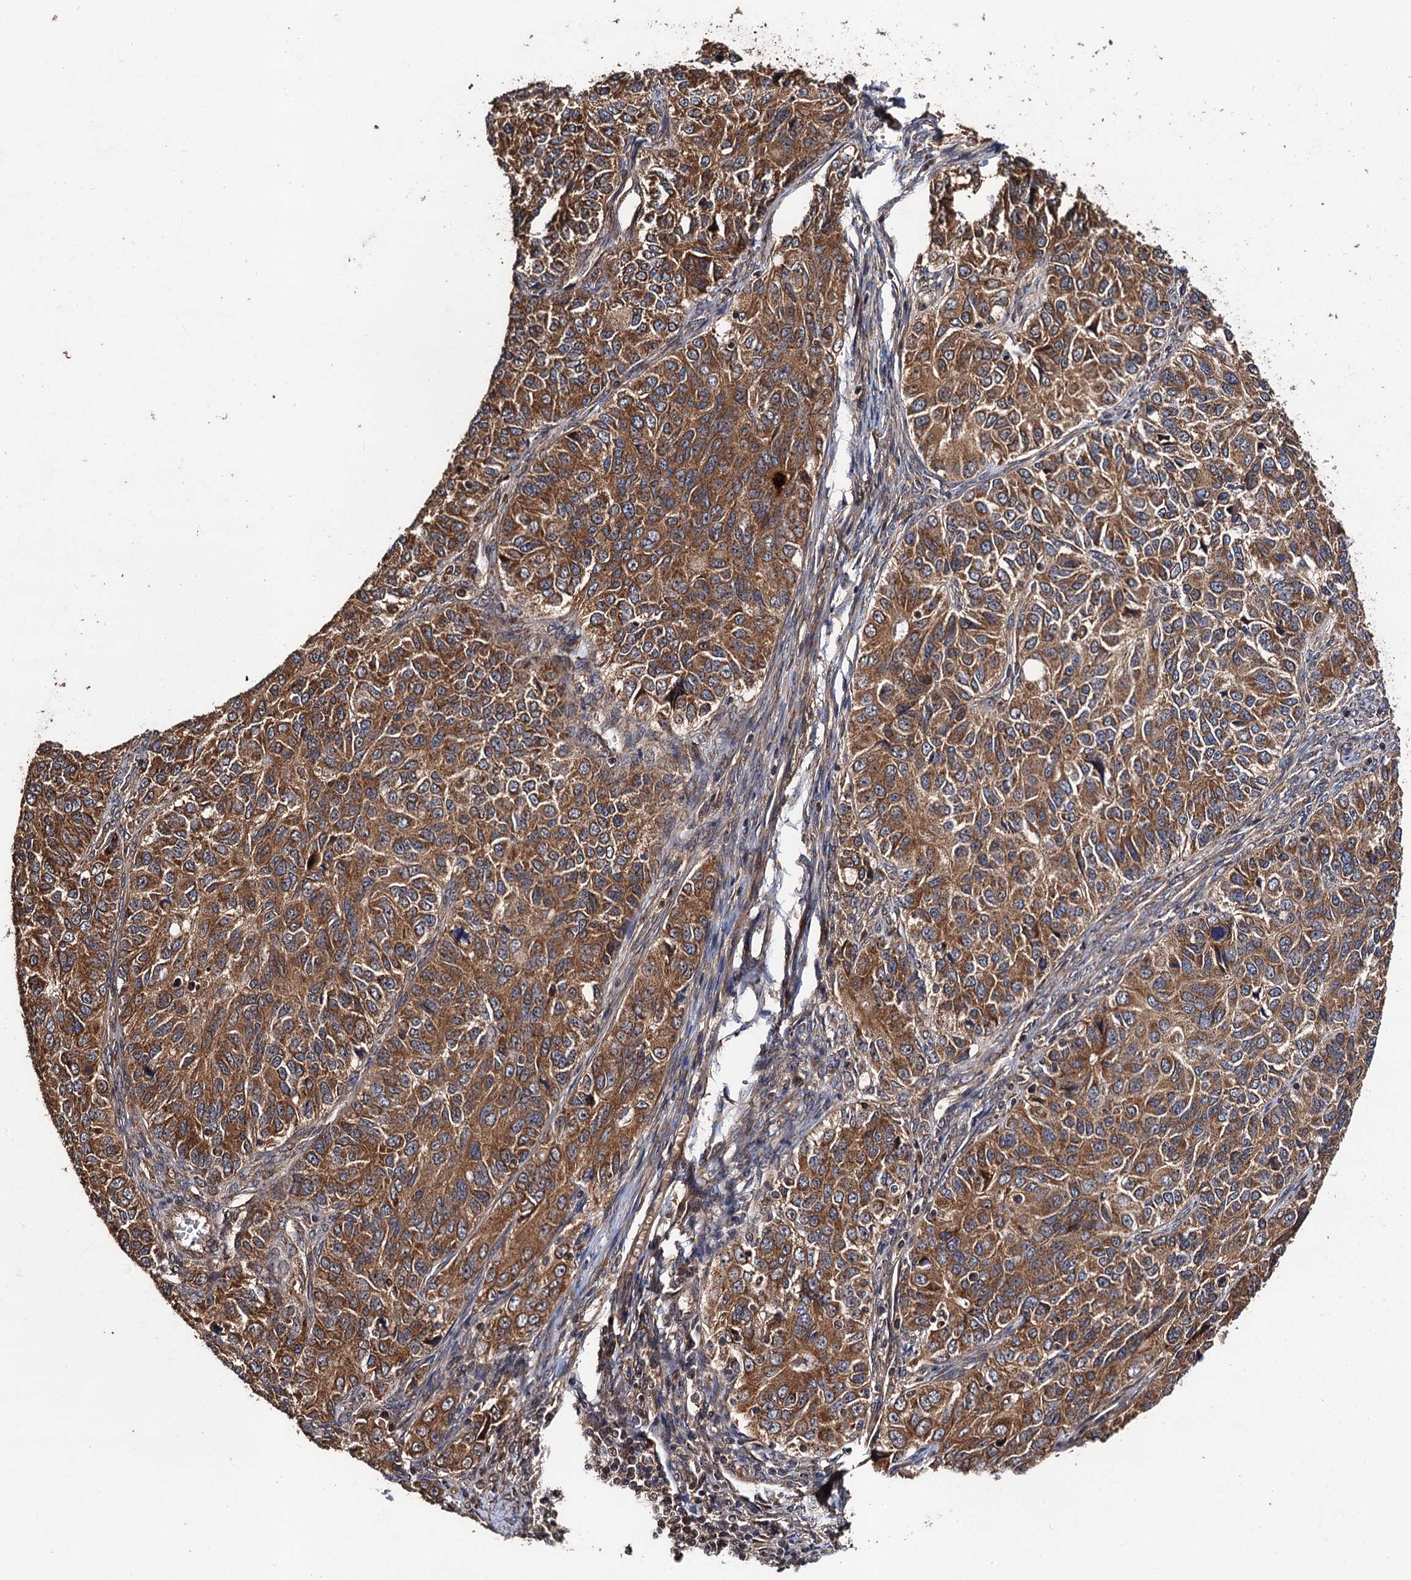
{"staining": {"intensity": "moderate", "quantity": ">75%", "location": "cytoplasmic/membranous"}, "tissue": "ovarian cancer", "cell_type": "Tumor cells", "image_type": "cancer", "snomed": [{"axis": "morphology", "description": "Carcinoma, endometroid"}, {"axis": "topography", "description": "Ovary"}], "caption": "Protein staining exhibits moderate cytoplasmic/membranous expression in approximately >75% of tumor cells in ovarian endometroid carcinoma. (IHC, brightfield microscopy, high magnification).", "gene": "MIER2", "patient": {"sex": "female", "age": 51}}